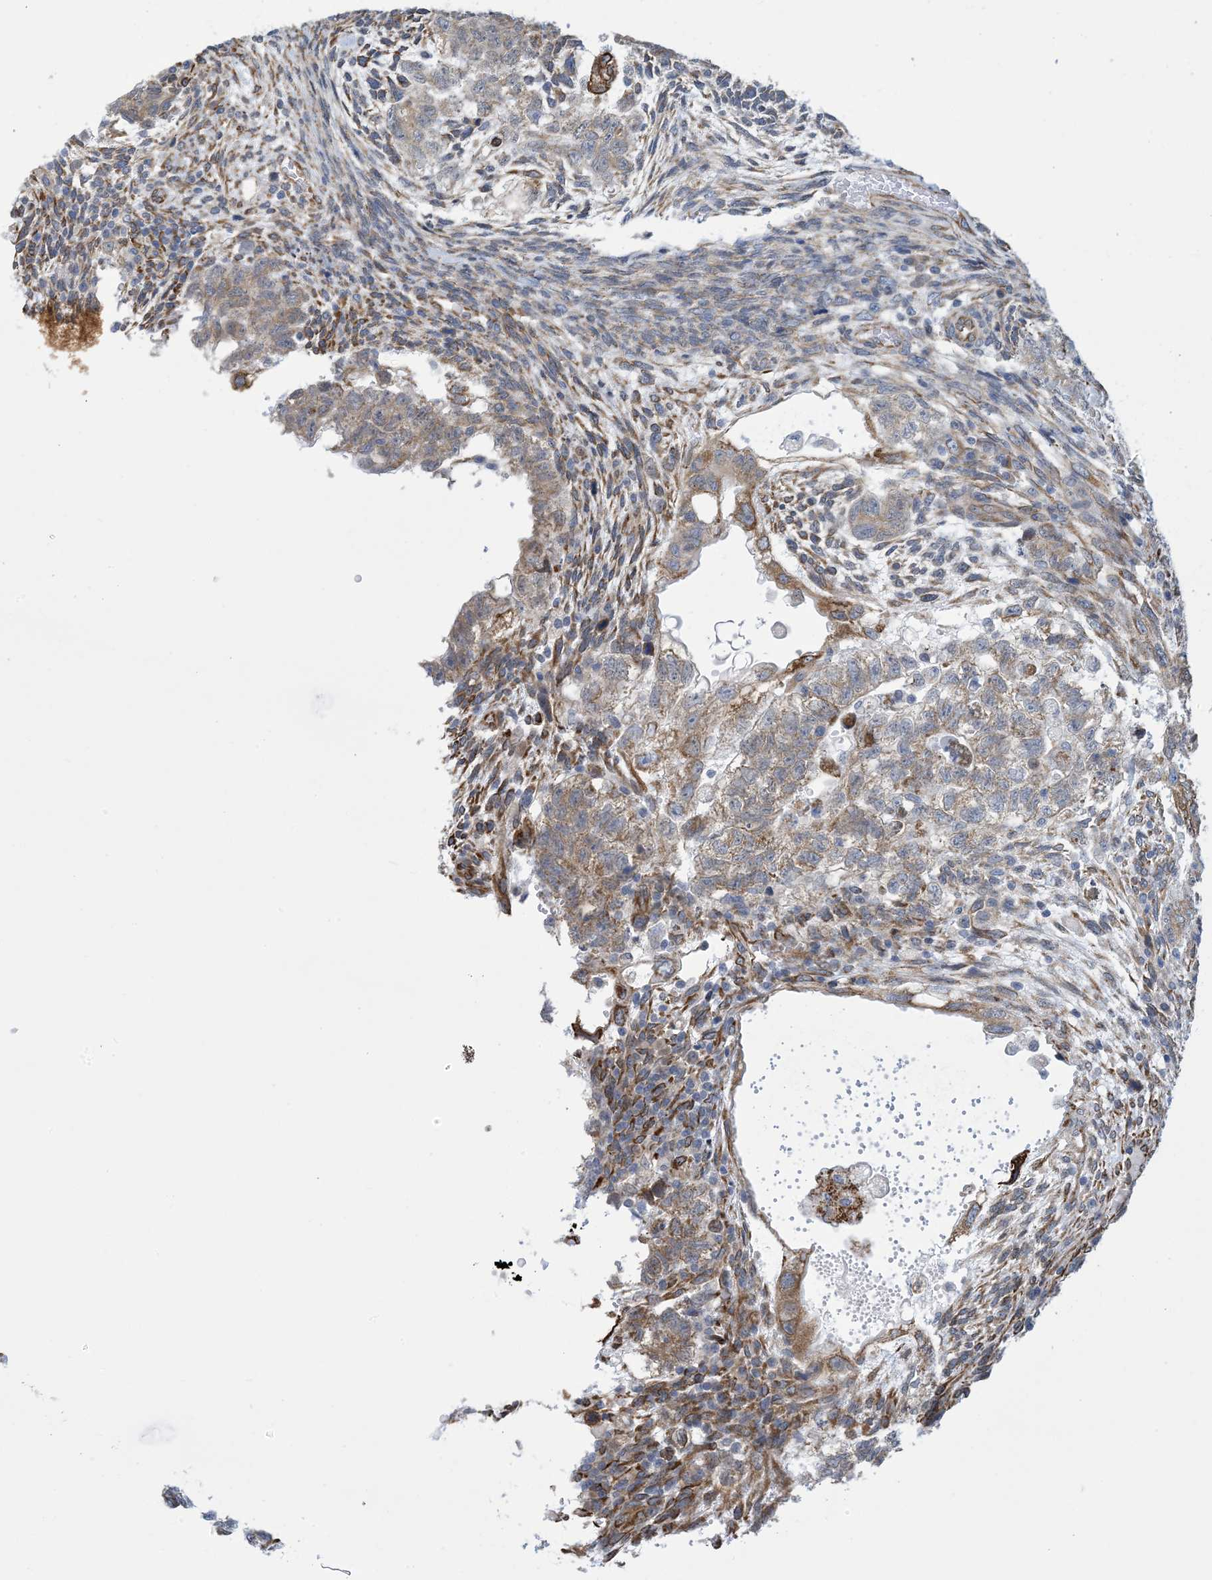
{"staining": {"intensity": "weak", "quantity": ">75%", "location": "cytoplasmic/membranous"}, "tissue": "testis cancer", "cell_type": "Tumor cells", "image_type": "cancer", "snomed": [{"axis": "morphology", "description": "Carcinoma, Embryonal, NOS"}, {"axis": "topography", "description": "Testis"}], "caption": "Protein expression analysis of embryonal carcinoma (testis) demonstrates weak cytoplasmic/membranous staining in about >75% of tumor cells.", "gene": "CCDC14", "patient": {"sex": "male", "age": 36}}